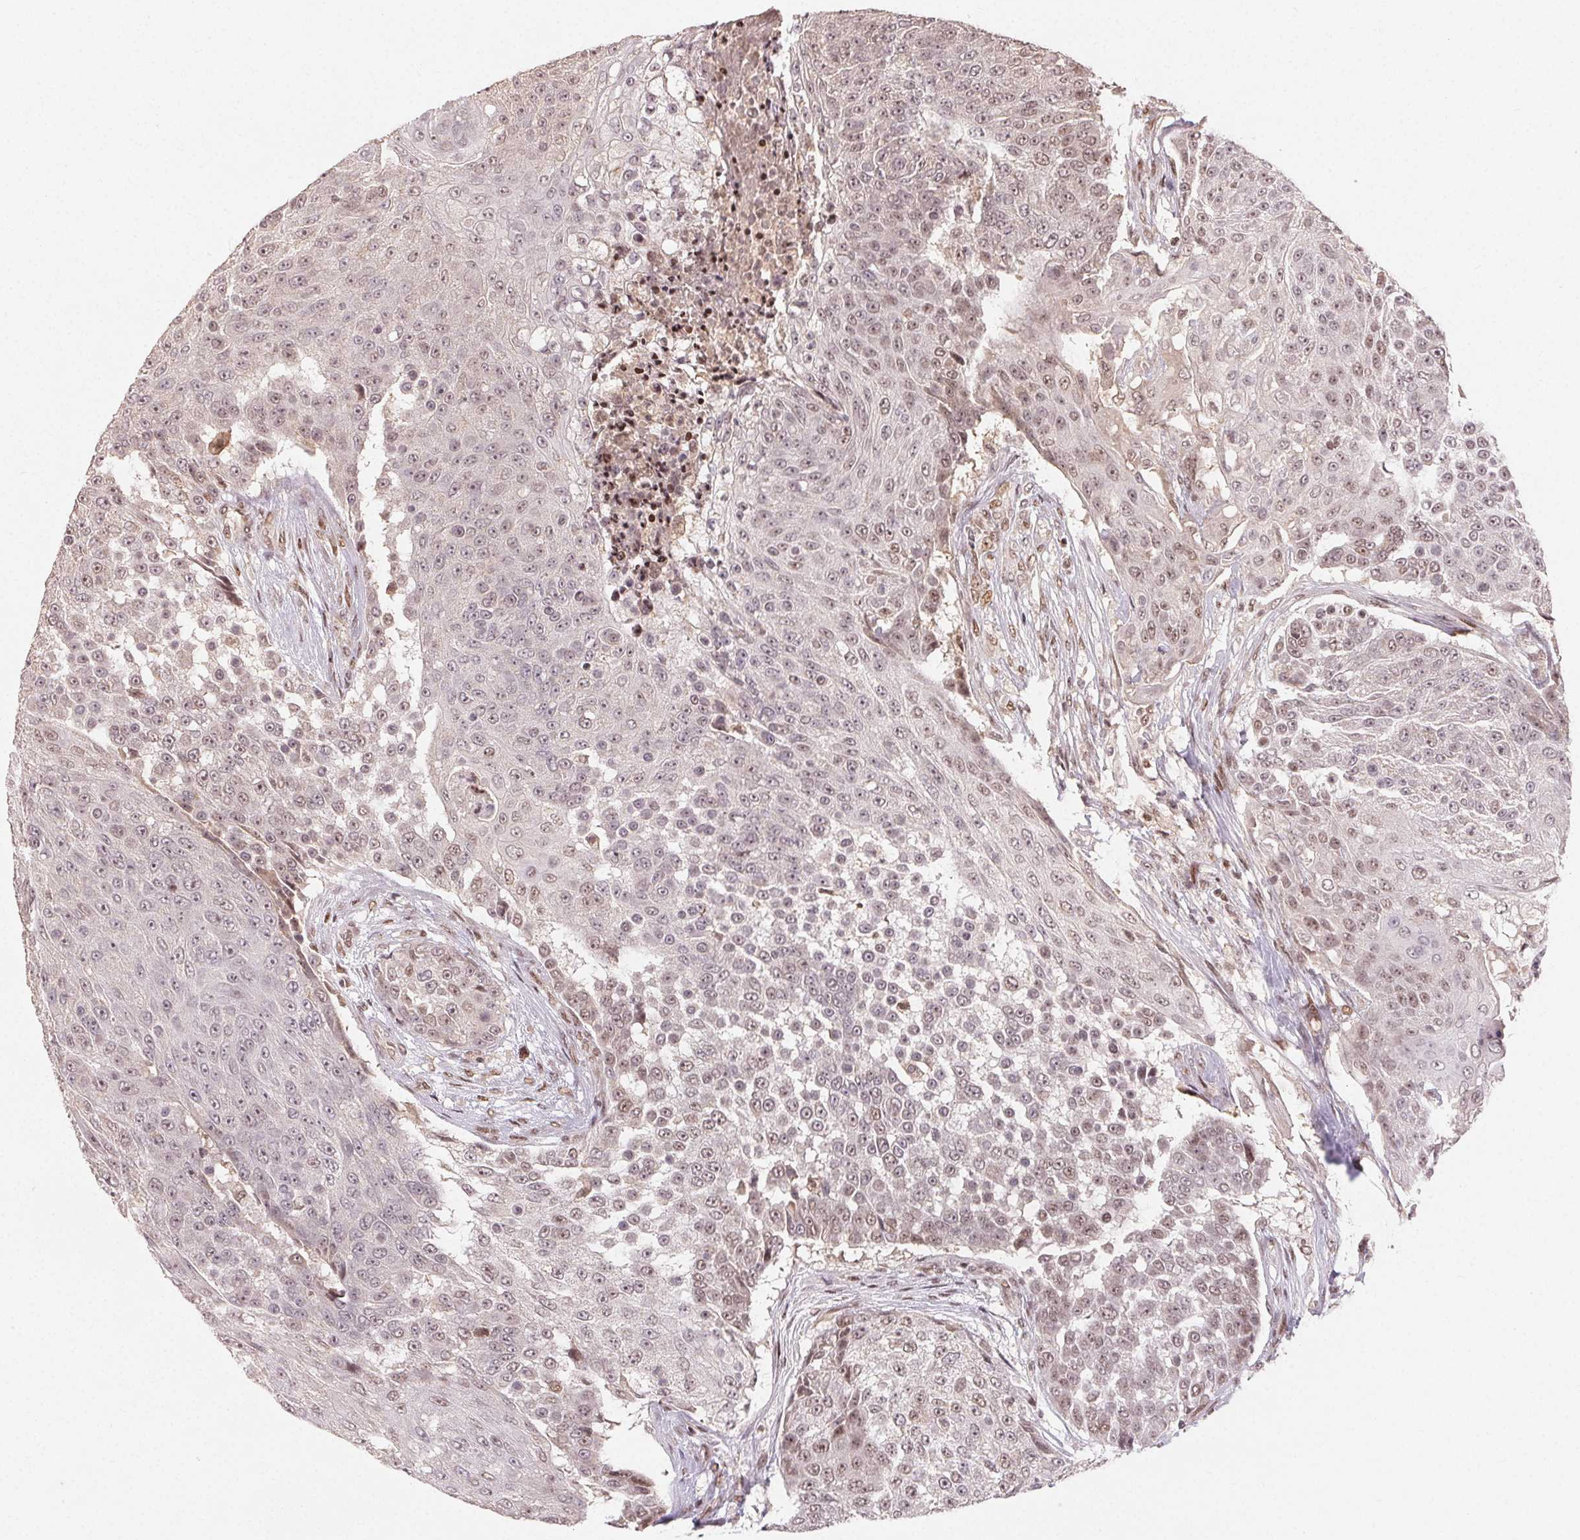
{"staining": {"intensity": "weak", "quantity": ">75%", "location": "nuclear"}, "tissue": "urothelial cancer", "cell_type": "Tumor cells", "image_type": "cancer", "snomed": [{"axis": "morphology", "description": "Urothelial carcinoma, High grade"}, {"axis": "topography", "description": "Urinary bladder"}], "caption": "High-magnification brightfield microscopy of urothelial carcinoma (high-grade) stained with DAB (brown) and counterstained with hematoxylin (blue). tumor cells exhibit weak nuclear staining is seen in approximately>75% of cells.", "gene": "MAPKAPK2", "patient": {"sex": "female", "age": 63}}